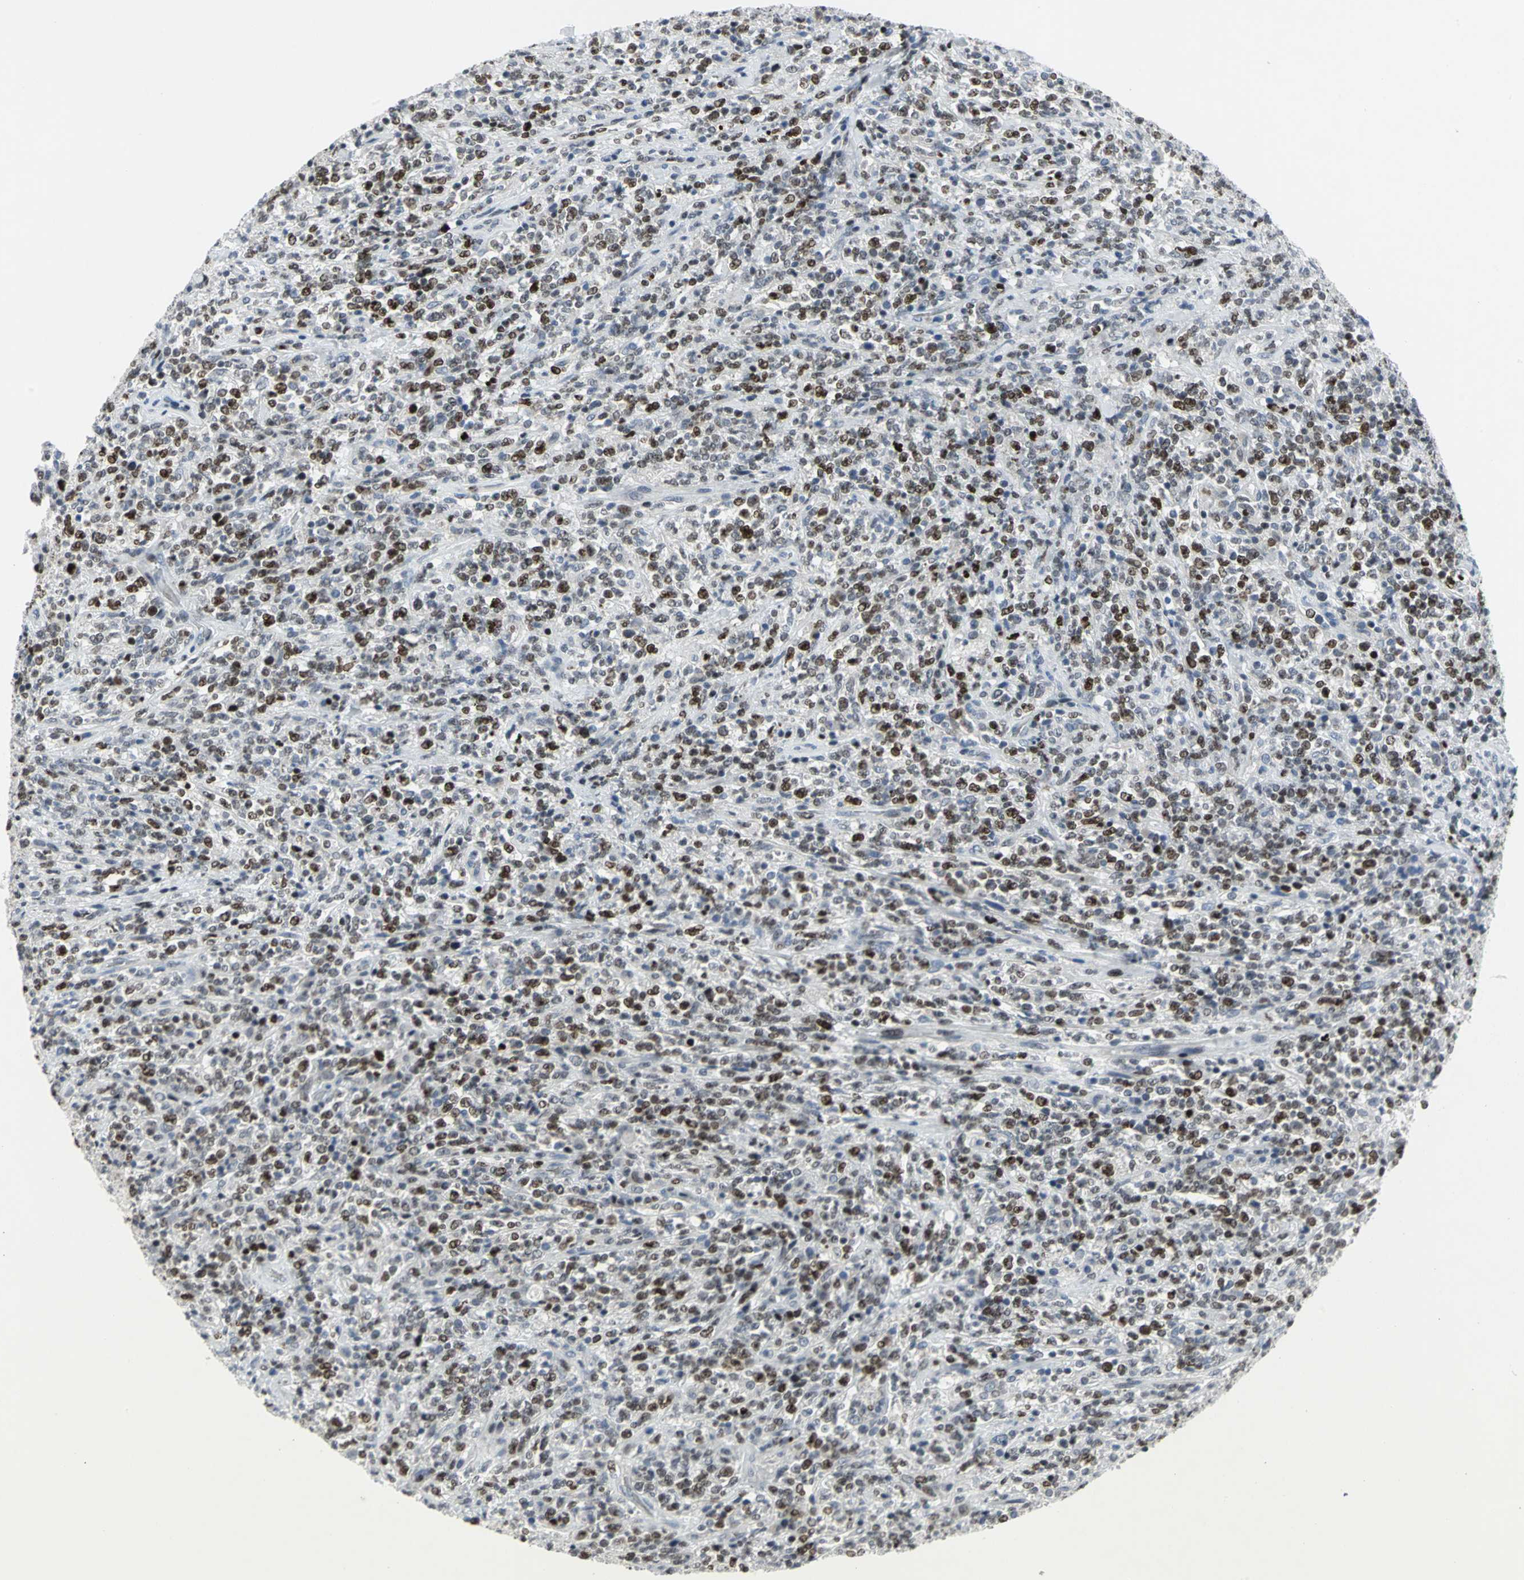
{"staining": {"intensity": "moderate", "quantity": "25%-75%", "location": "nuclear"}, "tissue": "lymphoma", "cell_type": "Tumor cells", "image_type": "cancer", "snomed": [{"axis": "morphology", "description": "Malignant lymphoma, non-Hodgkin's type, High grade"}, {"axis": "topography", "description": "Soft tissue"}], "caption": "Human lymphoma stained for a protein (brown) exhibits moderate nuclear positive staining in about 25%-75% of tumor cells.", "gene": "RPA1", "patient": {"sex": "male", "age": 18}}